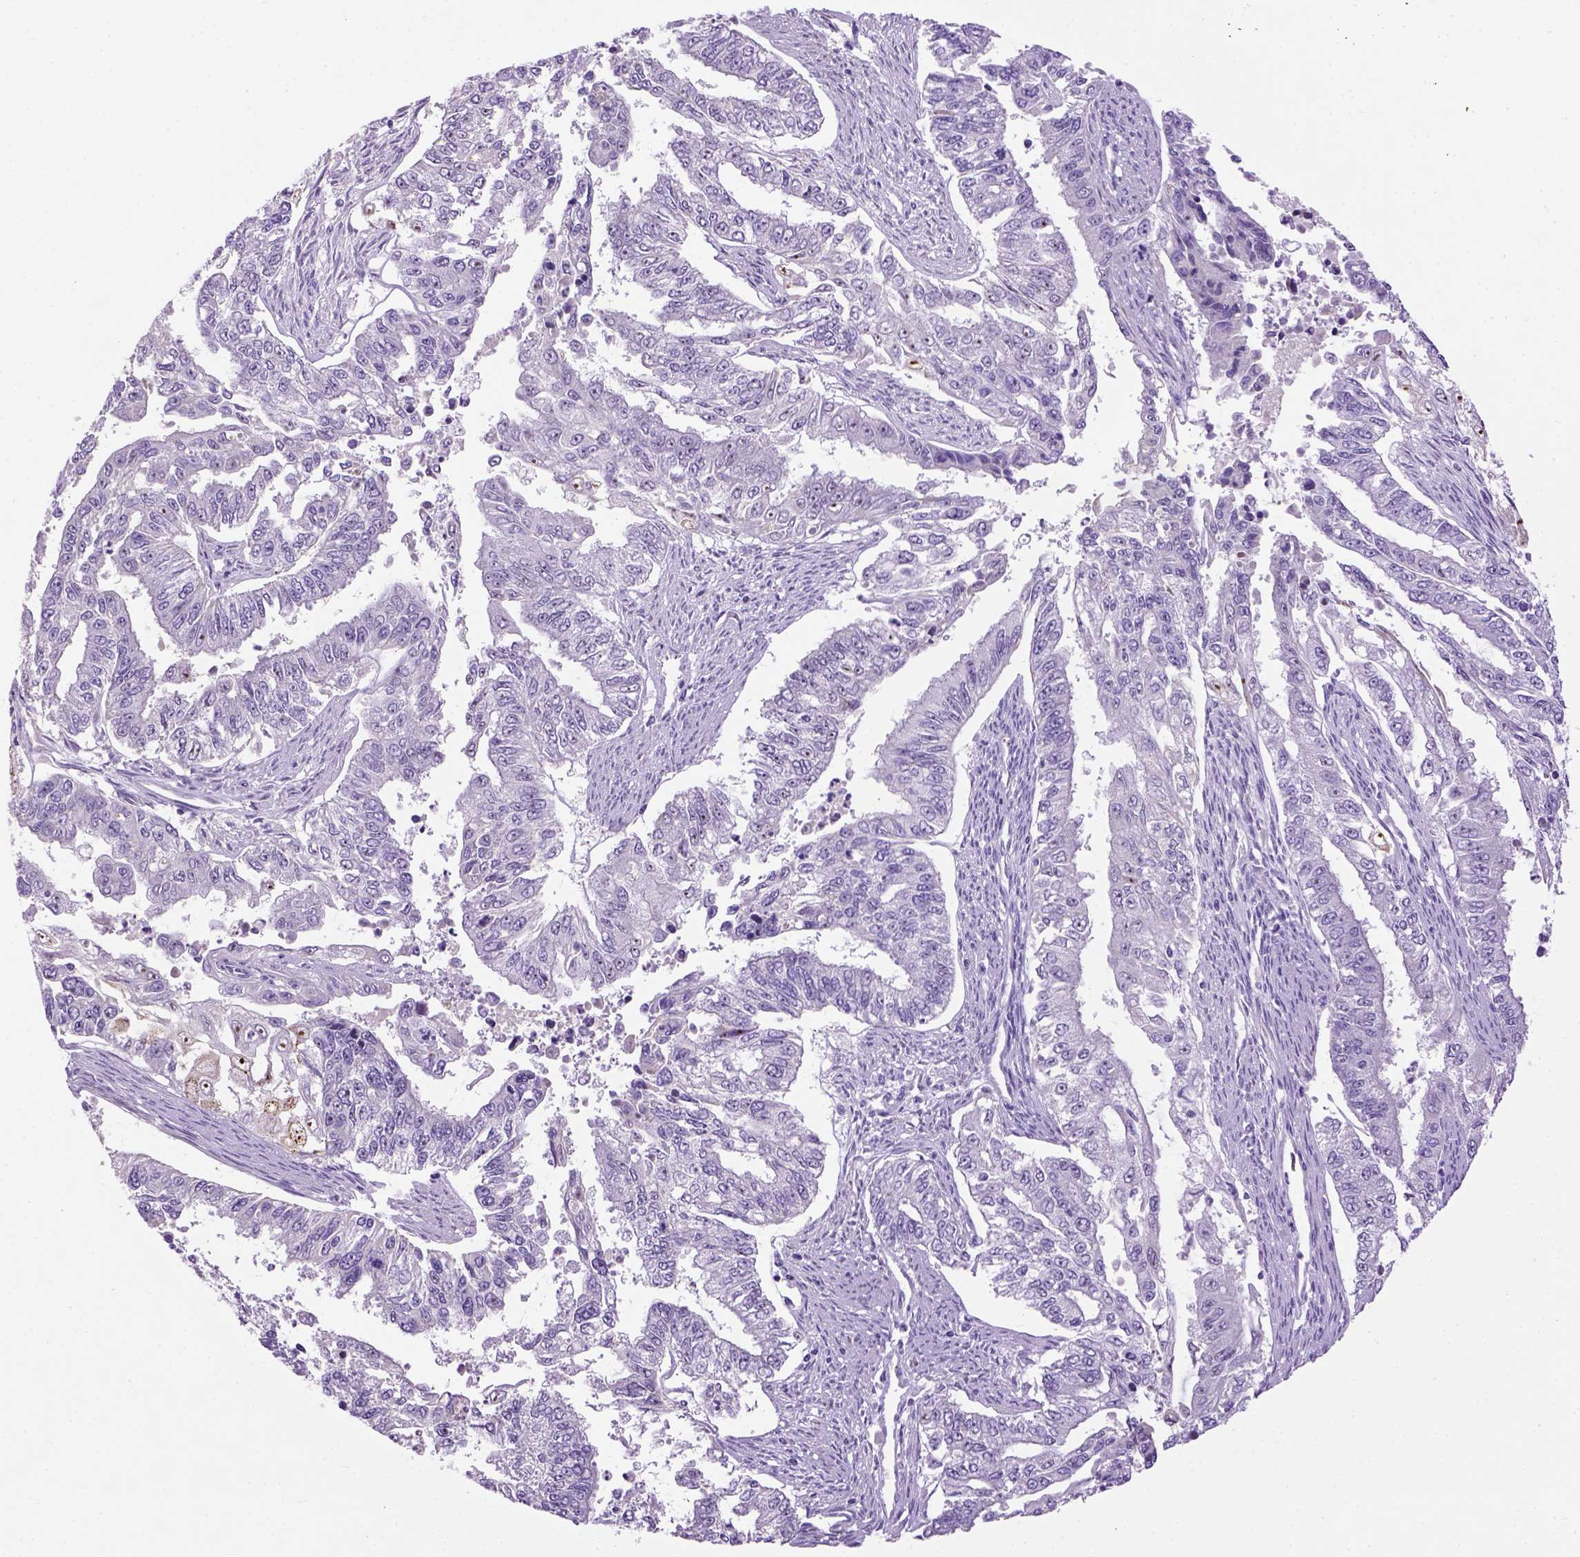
{"staining": {"intensity": "negative", "quantity": "none", "location": "none"}, "tissue": "endometrial cancer", "cell_type": "Tumor cells", "image_type": "cancer", "snomed": [{"axis": "morphology", "description": "Adenocarcinoma, NOS"}, {"axis": "topography", "description": "Uterus"}], "caption": "IHC micrograph of human endometrial cancer stained for a protein (brown), which displays no staining in tumor cells.", "gene": "UTP4", "patient": {"sex": "female", "age": 59}}